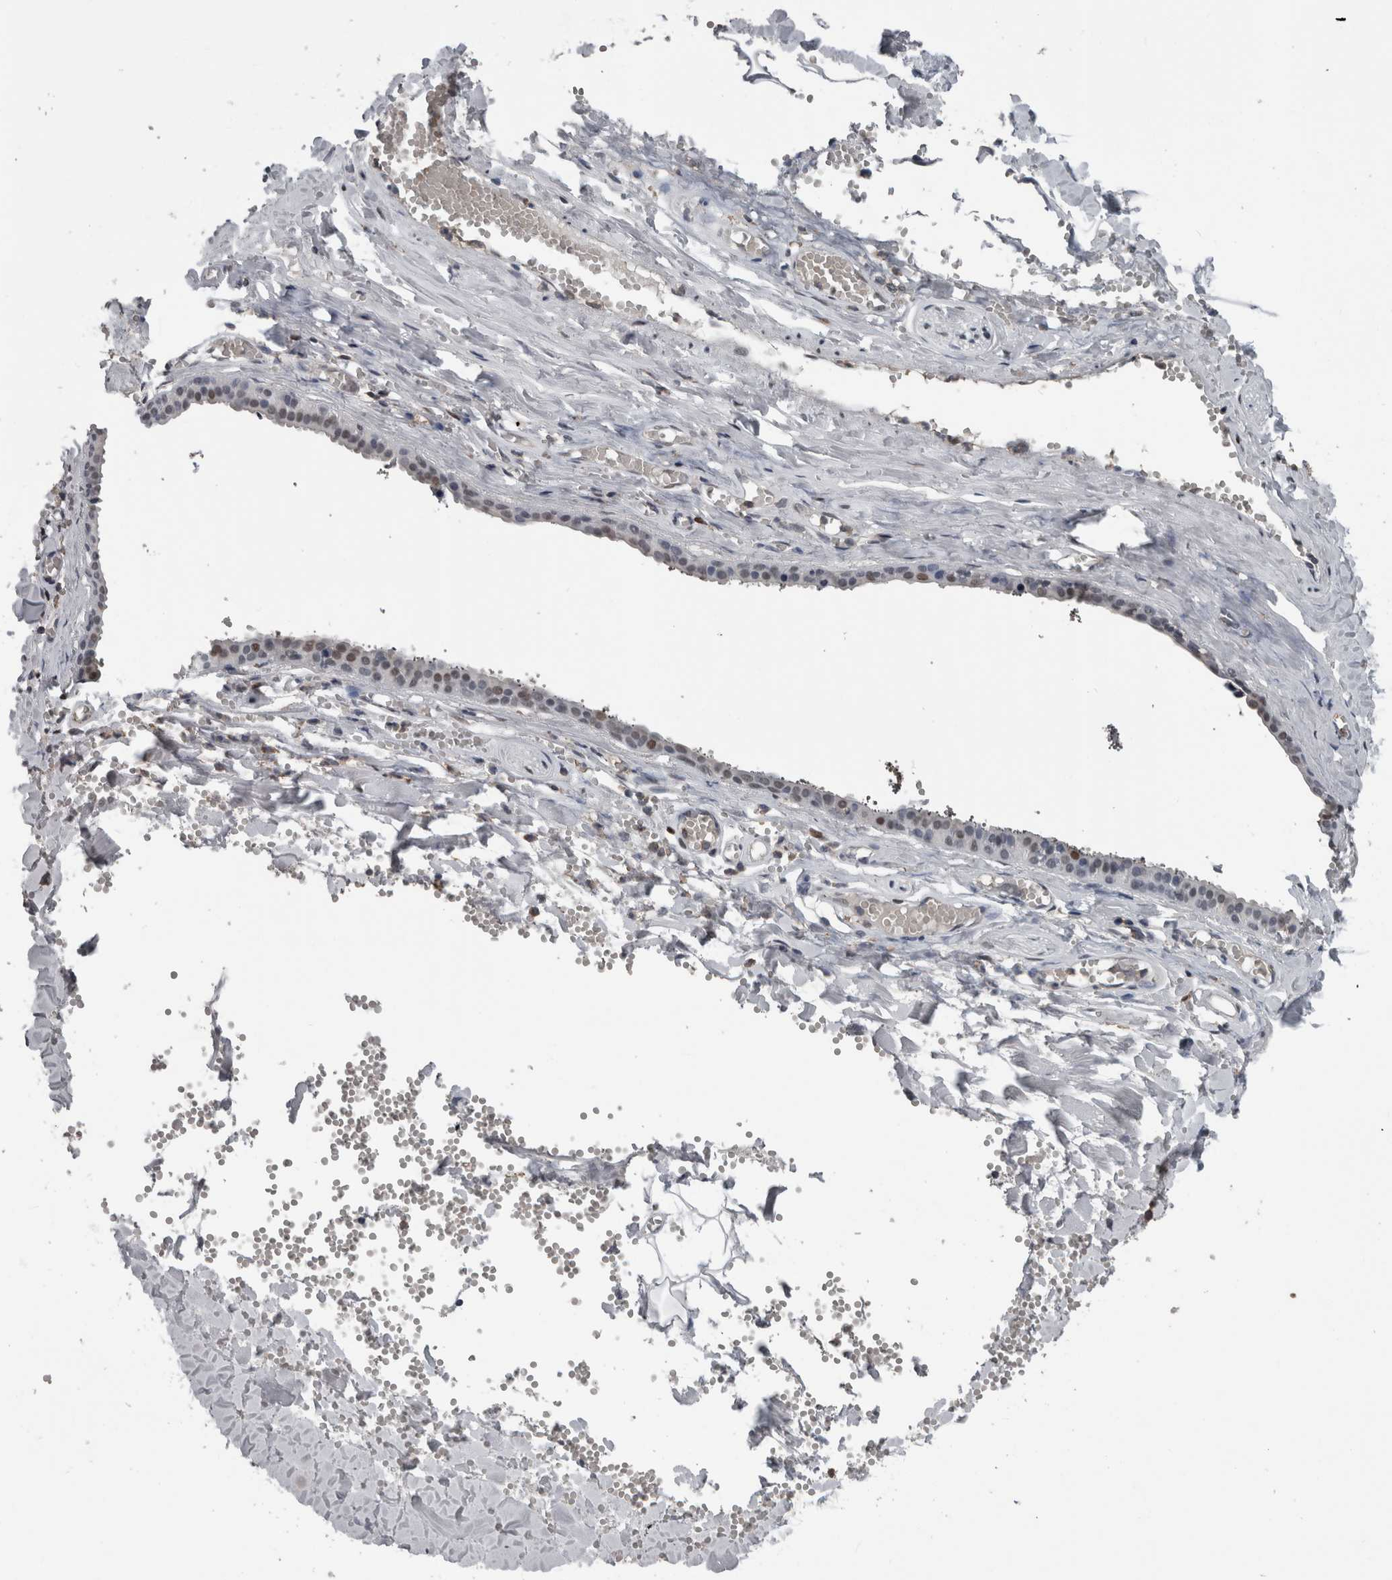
{"staining": {"intensity": "moderate", "quantity": "<25%", "location": "nuclear"}, "tissue": "salivary gland", "cell_type": "Glandular cells", "image_type": "normal", "snomed": [{"axis": "morphology", "description": "Normal tissue, NOS"}, {"axis": "topography", "description": "Salivary gland"}], "caption": "Immunohistochemistry (IHC) of benign salivary gland reveals low levels of moderate nuclear expression in about <25% of glandular cells.", "gene": "MAFF", "patient": {"sex": "male", "age": 62}}